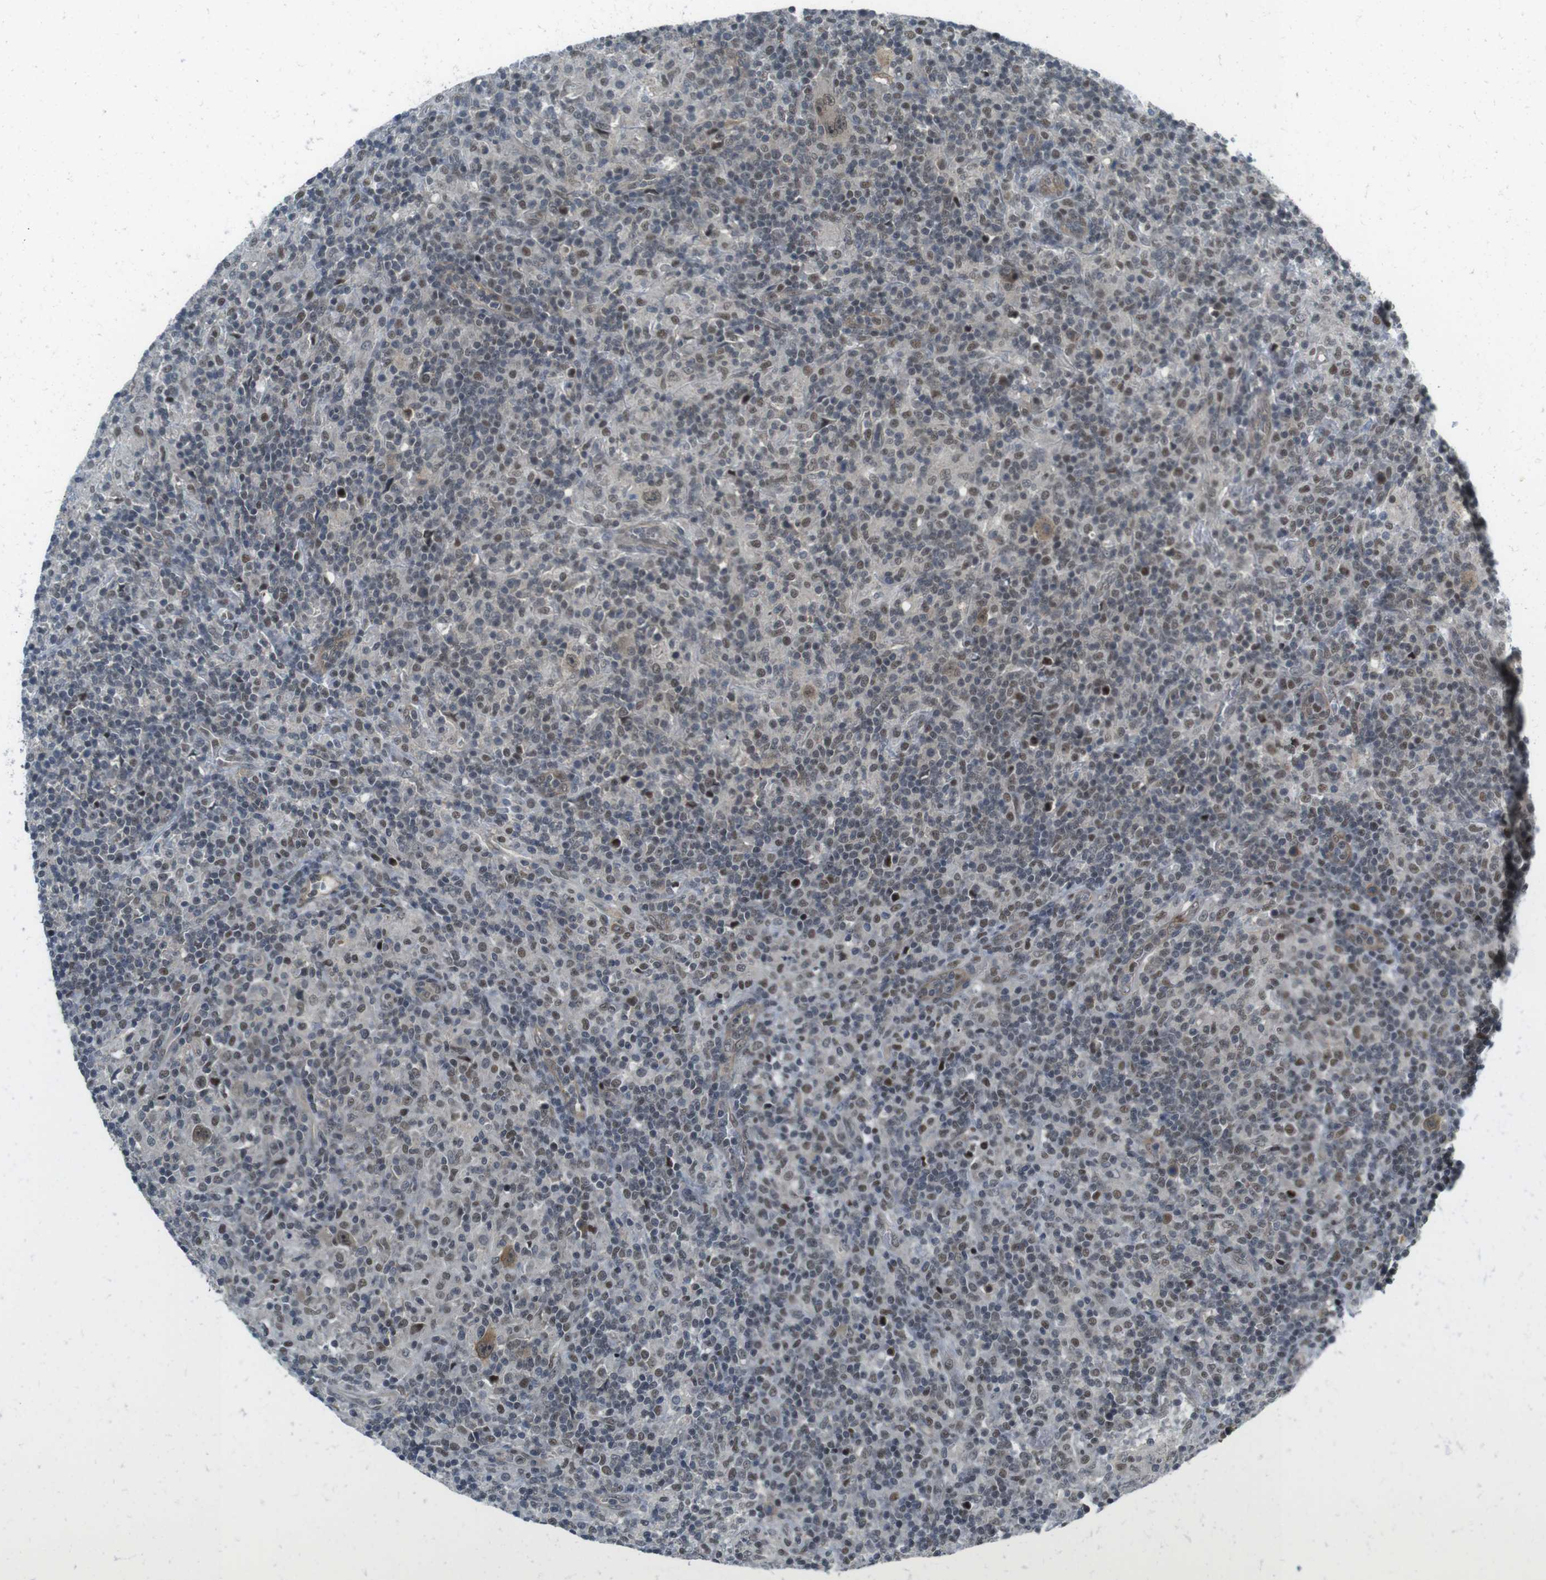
{"staining": {"intensity": "moderate", "quantity": ">75%", "location": "cytoplasmic/membranous,nuclear"}, "tissue": "lymphoma", "cell_type": "Tumor cells", "image_type": "cancer", "snomed": [{"axis": "morphology", "description": "Hodgkin's disease, NOS"}, {"axis": "topography", "description": "Lymph node"}], "caption": "Moderate cytoplasmic/membranous and nuclear expression for a protein is seen in about >75% of tumor cells of lymphoma using IHC.", "gene": "MAPKAPK5", "patient": {"sex": "male", "age": 70}}